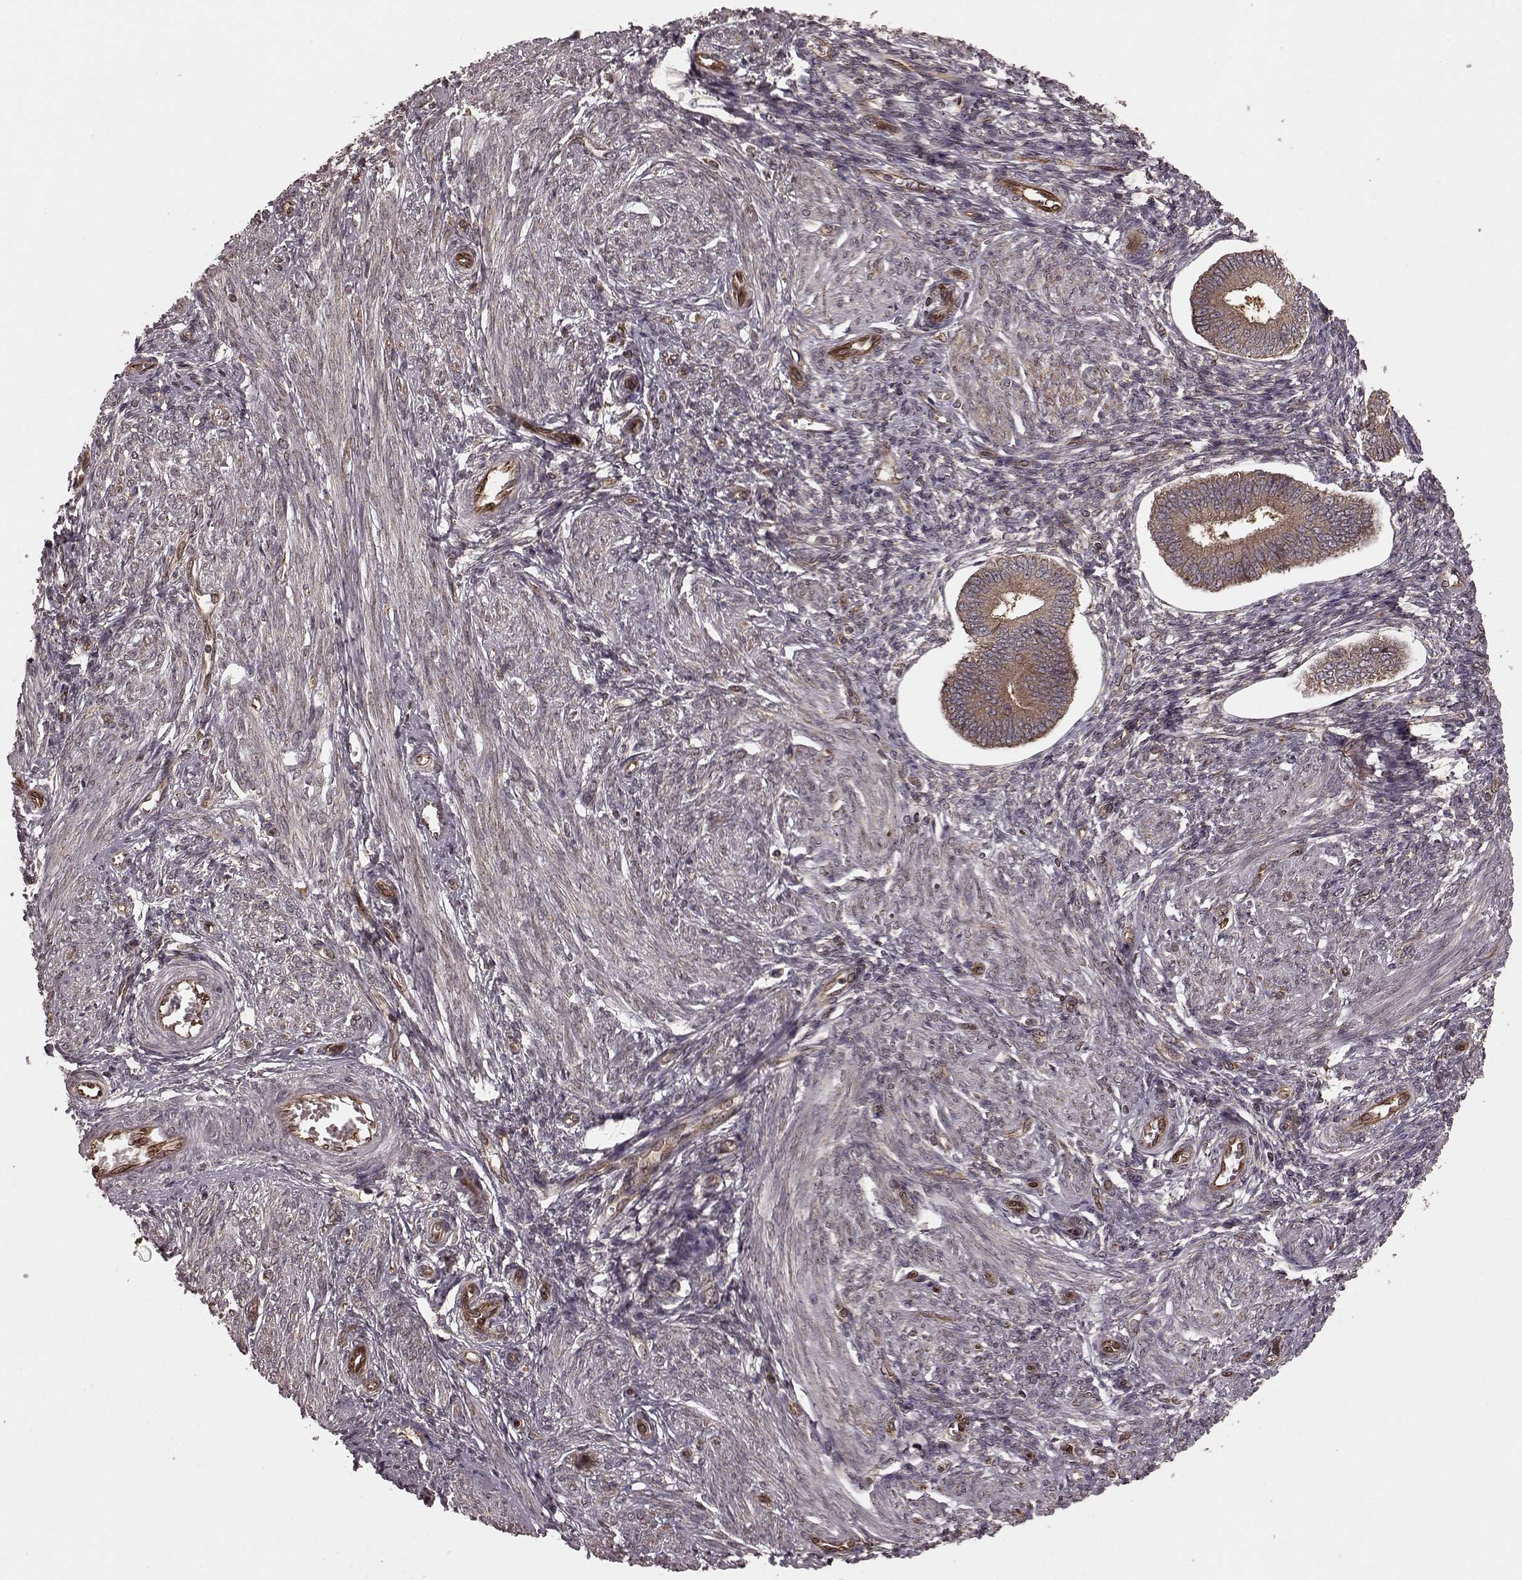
{"staining": {"intensity": "strong", "quantity": "25%-75%", "location": "cytoplasmic/membranous"}, "tissue": "endometrium", "cell_type": "Cells in endometrial stroma", "image_type": "normal", "snomed": [{"axis": "morphology", "description": "Normal tissue, NOS"}, {"axis": "topography", "description": "Endometrium"}], "caption": "IHC staining of unremarkable endometrium, which demonstrates high levels of strong cytoplasmic/membranous staining in about 25%-75% of cells in endometrial stroma indicating strong cytoplasmic/membranous protein expression. The staining was performed using DAB (brown) for protein detection and nuclei were counterstained in hematoxylin (blue).", "gene": "AGPAT1", "patient": {"sex": "female", "age": 42}}